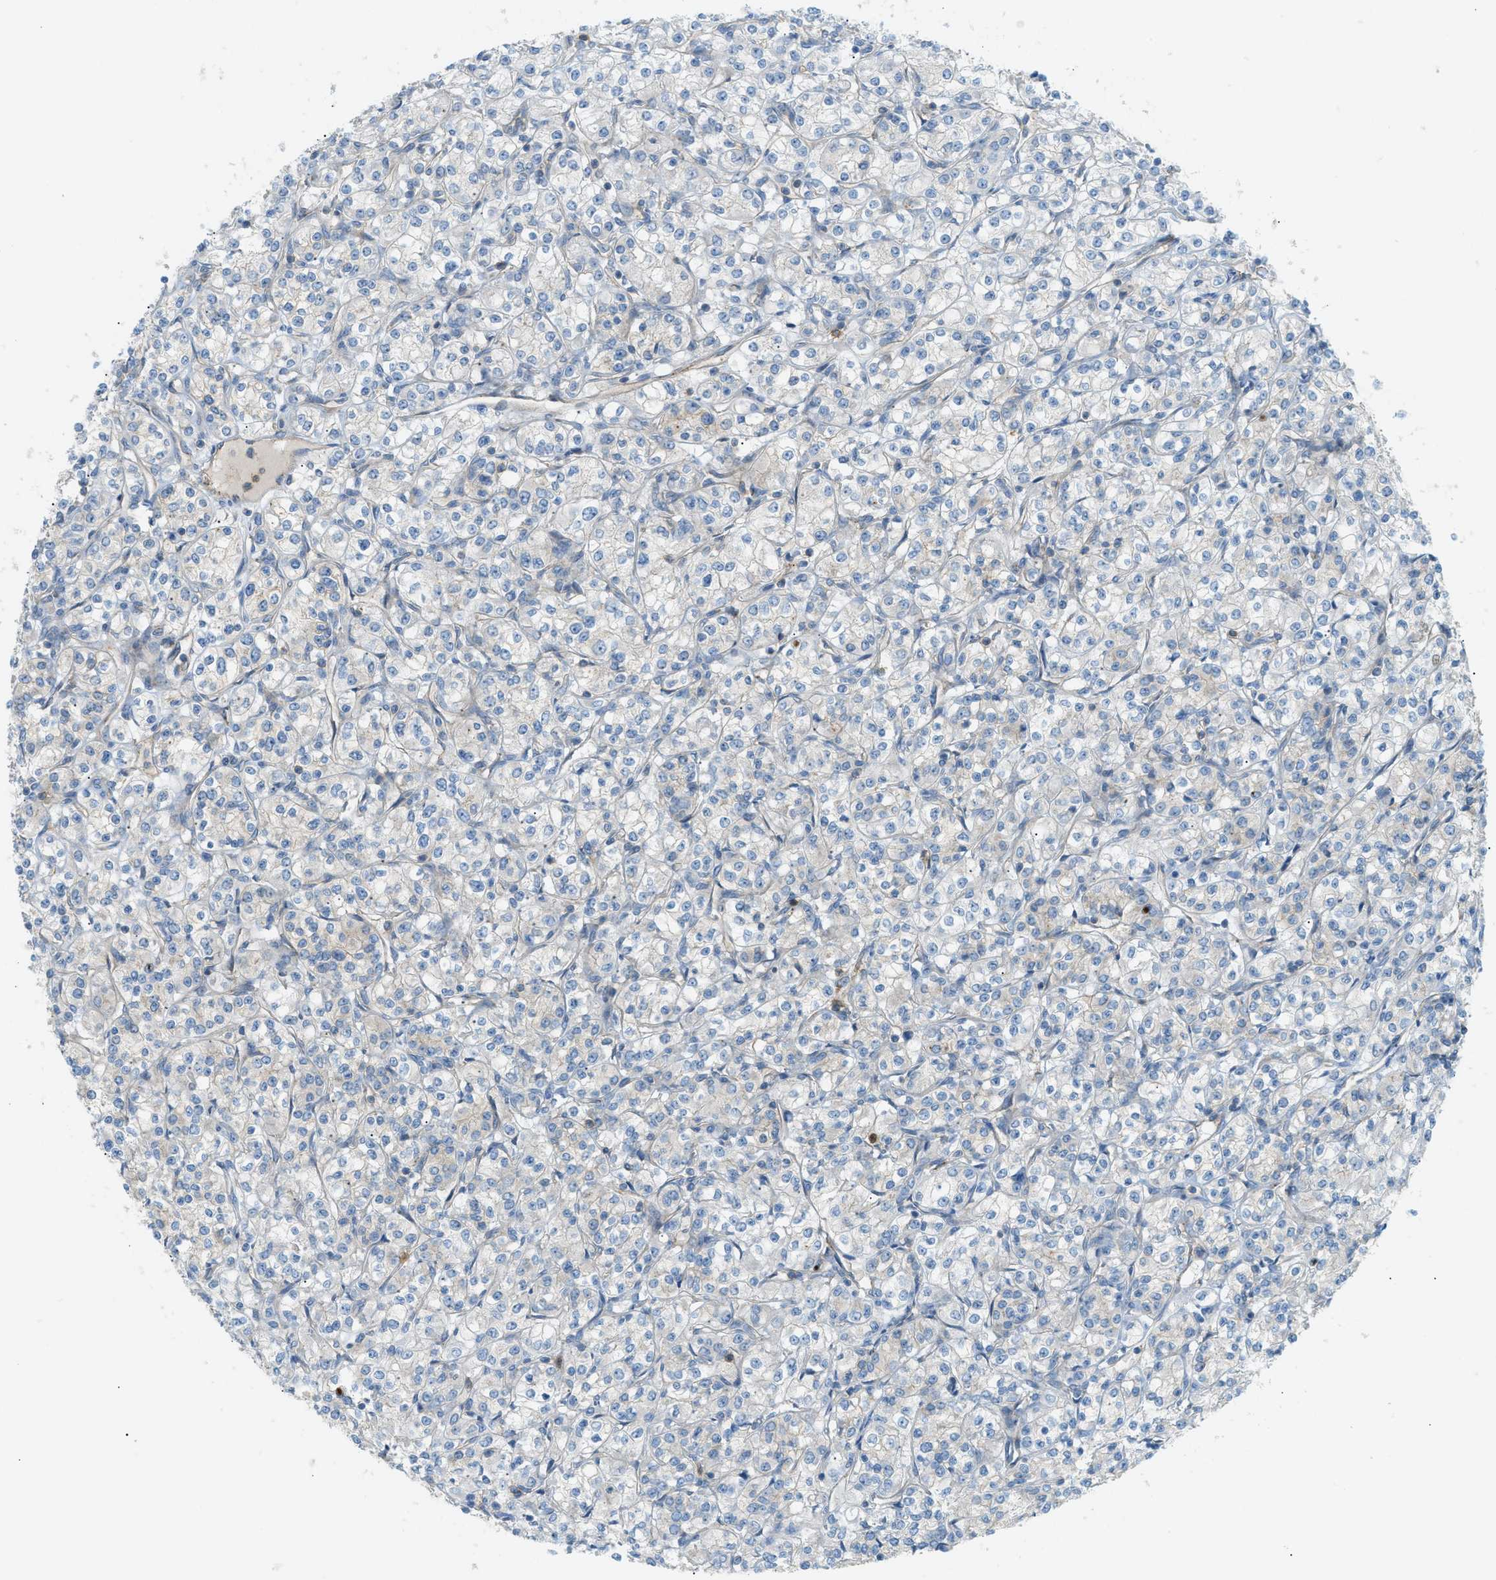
{"staining": {"intensity": "negative", "quantity": "none", "location": "none"}, "tissue": "renal cancer", "cell_type": "Tumor cells", "image_type": "cancer", "snomed": [{"axis": "morphology", "description": "Adenocarcinoma, NOS"}, {"axis": "topography", "description": "Kidney"}], "caption": "A high-resolution image shows IHC staining of adenocarcinoma (renal), which shows no significant expression in tumor cells. Nuclei are stained in blue.", "gene": "GRK6", "patient": {"sex": "male", "age": 77}}